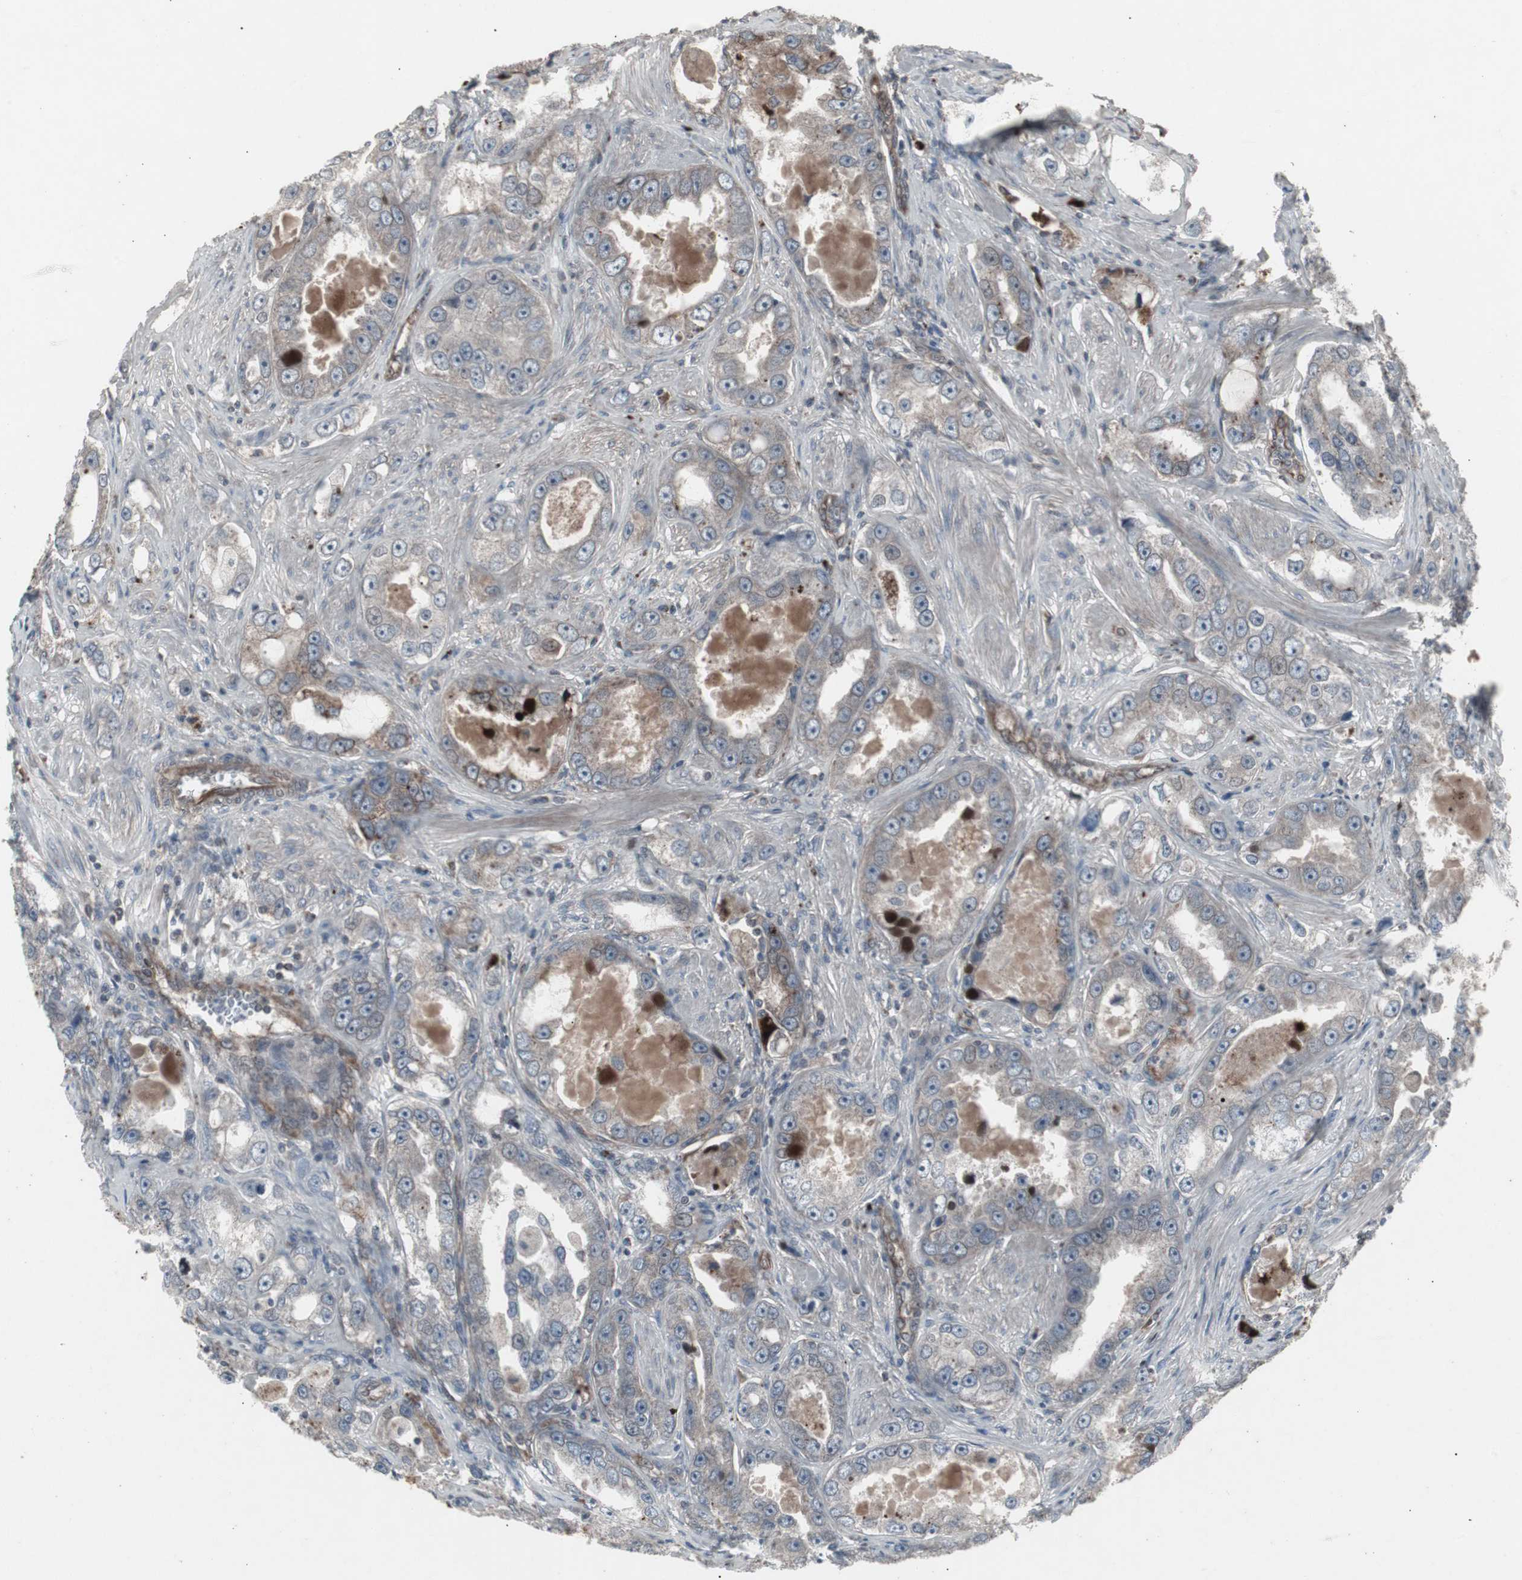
{"staining": {"intensity": "weak", "quantity": "<25%", "location": "cytoplasmic/membranous"}, "tissue": "prostate cancer", "cell_type": "Tumor cells", "image_type": "cancer", "snomed": [{"axis": "morphology", "description": "Adenocarcinoma, High grade"}, {"axis": "topography", "description": "Prostate"}], "caption": "This image is of prostate cancer stained with IHC to label a protein in brown with the nuclei are counter-stained blue. There is no positivity in tumor cells. (Stains: DAB (3,3'-diaminobenzidine) immunohistochemistry (IHC) with hematoxylin counter stain, Microscopy: brightfield microscopy at high magnification).", "gene": "SSTR2", "patient": {"sex": "male", "age": 63}}